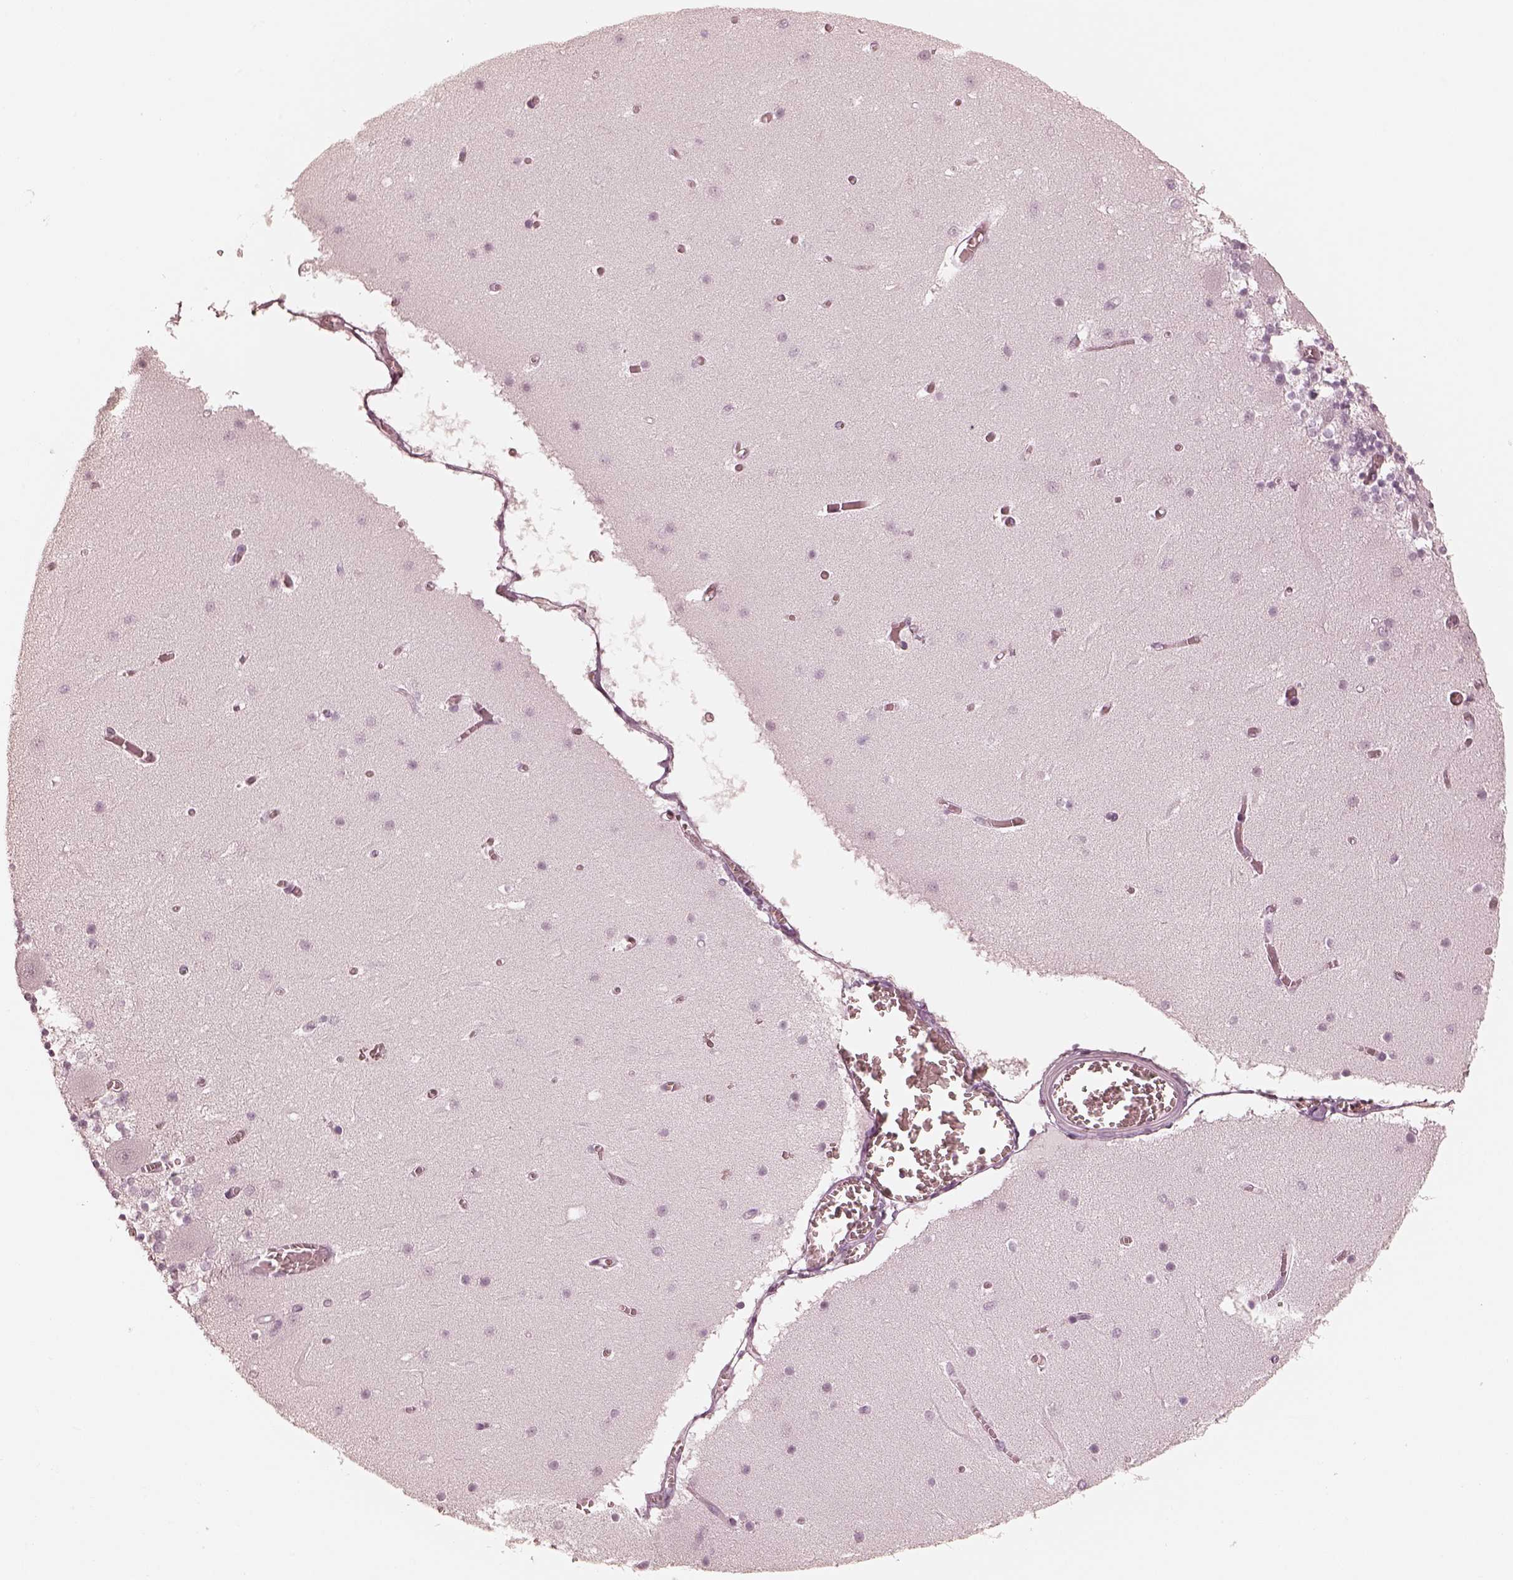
{"staining": {"intensity": "negative", "quantity": "none", "location": "none"}, "tissue": "cerebellum", "cell_type": "Cells in granular layer", "image_type": "normal", "snomed": [{"axis": "morphology", "description": "Normal tissue, NOS"}, {"axis": "topography", "description": "Cerebellum"}], "caption": "DAB (3,3'-diaminobenzidine) immunohistochemical staining of unremarkable human cerebellum displays no significant positivity in cells in granular layer.", "gene": "CALR3", "patient": {"sex": "female", "age": 28}}